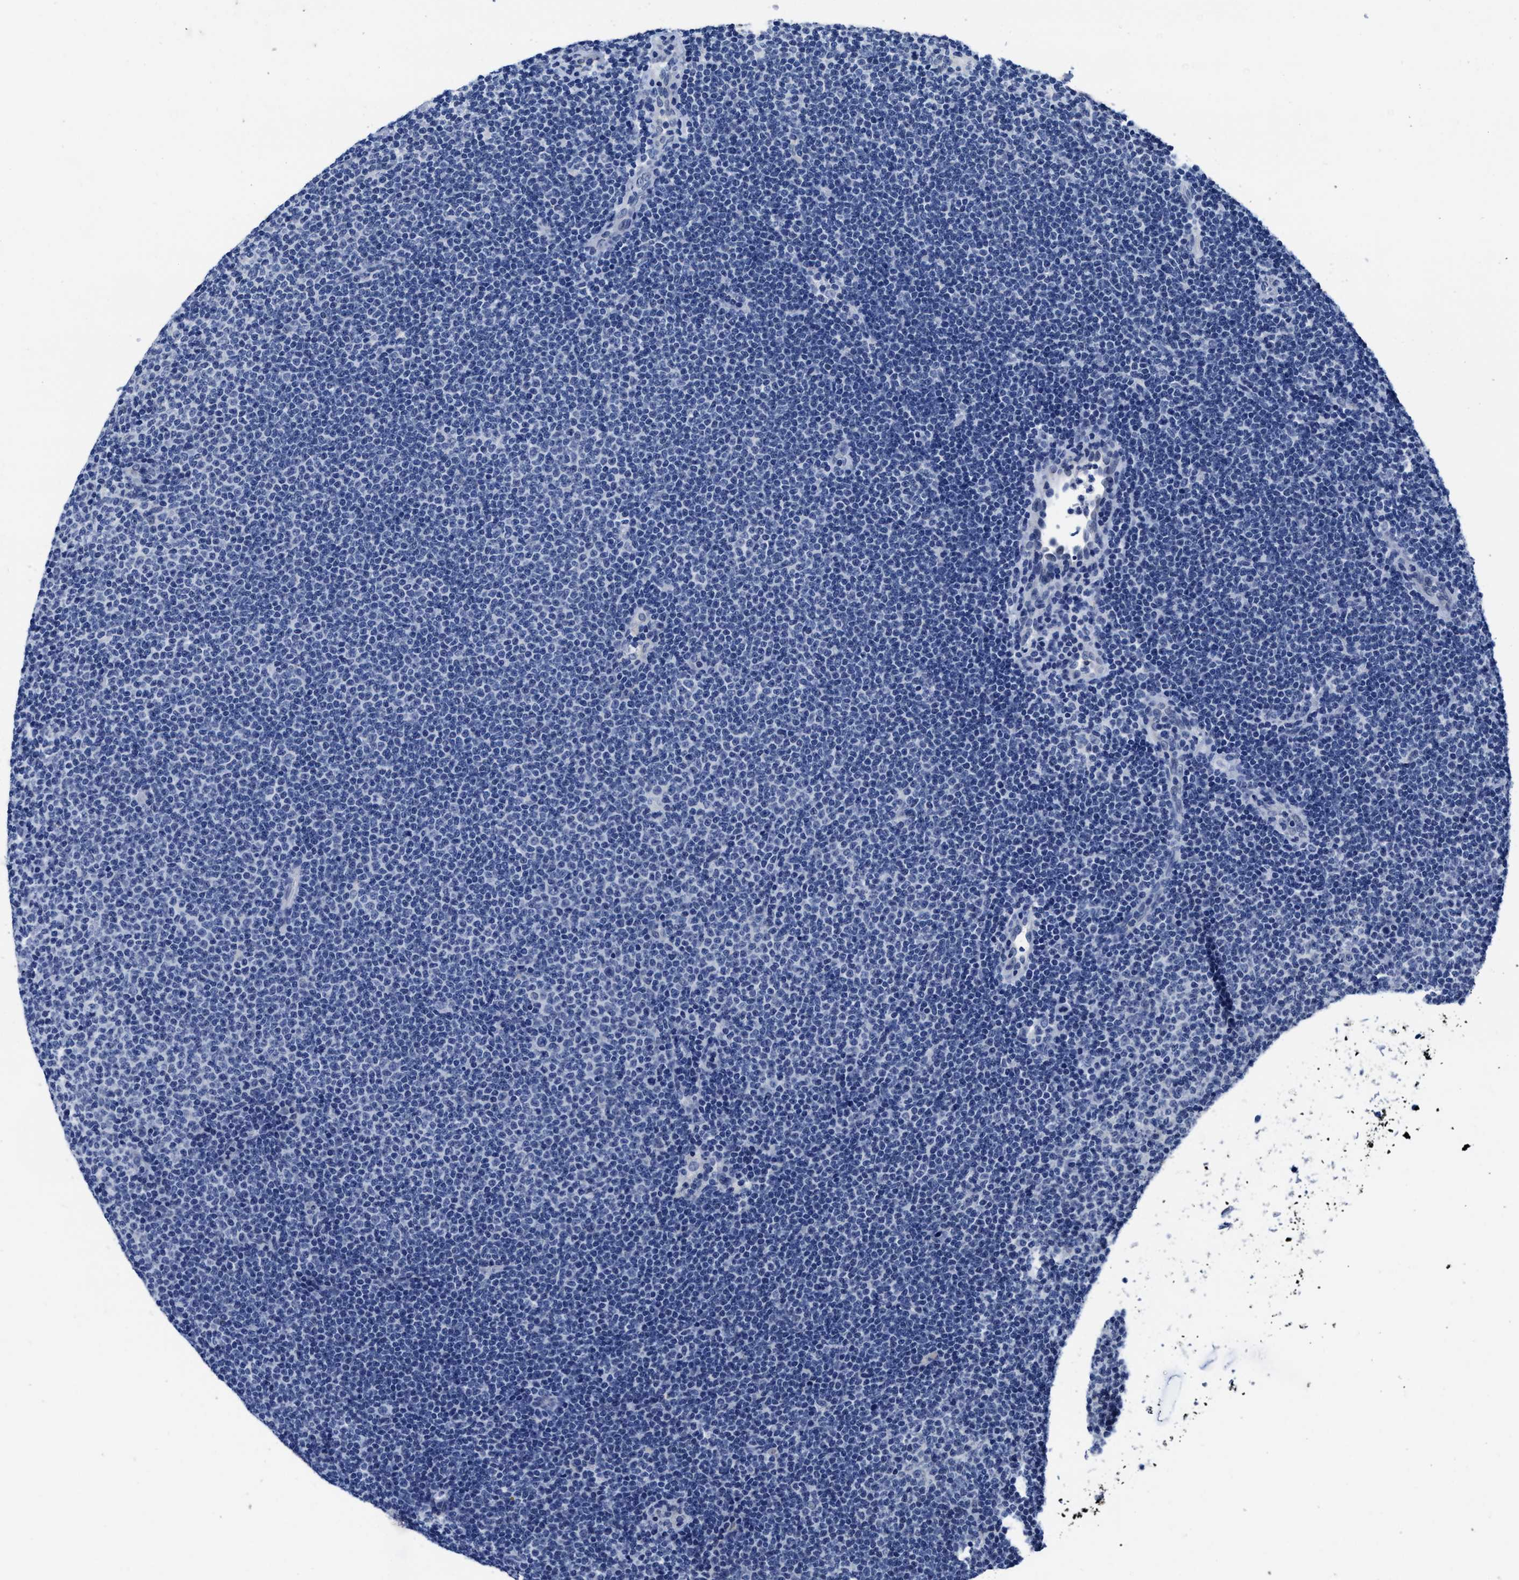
{"staining": {"intensity": "negative", "quantity": "none", "location": "none"}, "tissue": "lymphoma", "cell_type": "Tumor cells", "image_type": "cancer", "snomed": [{"axis": "morphology", "description": "Malignant lymphoma, non-Hodgkin's type, Low grade"}, {"axis": "topography", "description": "Lymph node"}], "caption": "Tumor cells show no significant expression in low-grade malignant lymphoma, non-Hodgkin's type.", "gene": "HOOK1", "patient": {"sex": "female", "age": 53}}